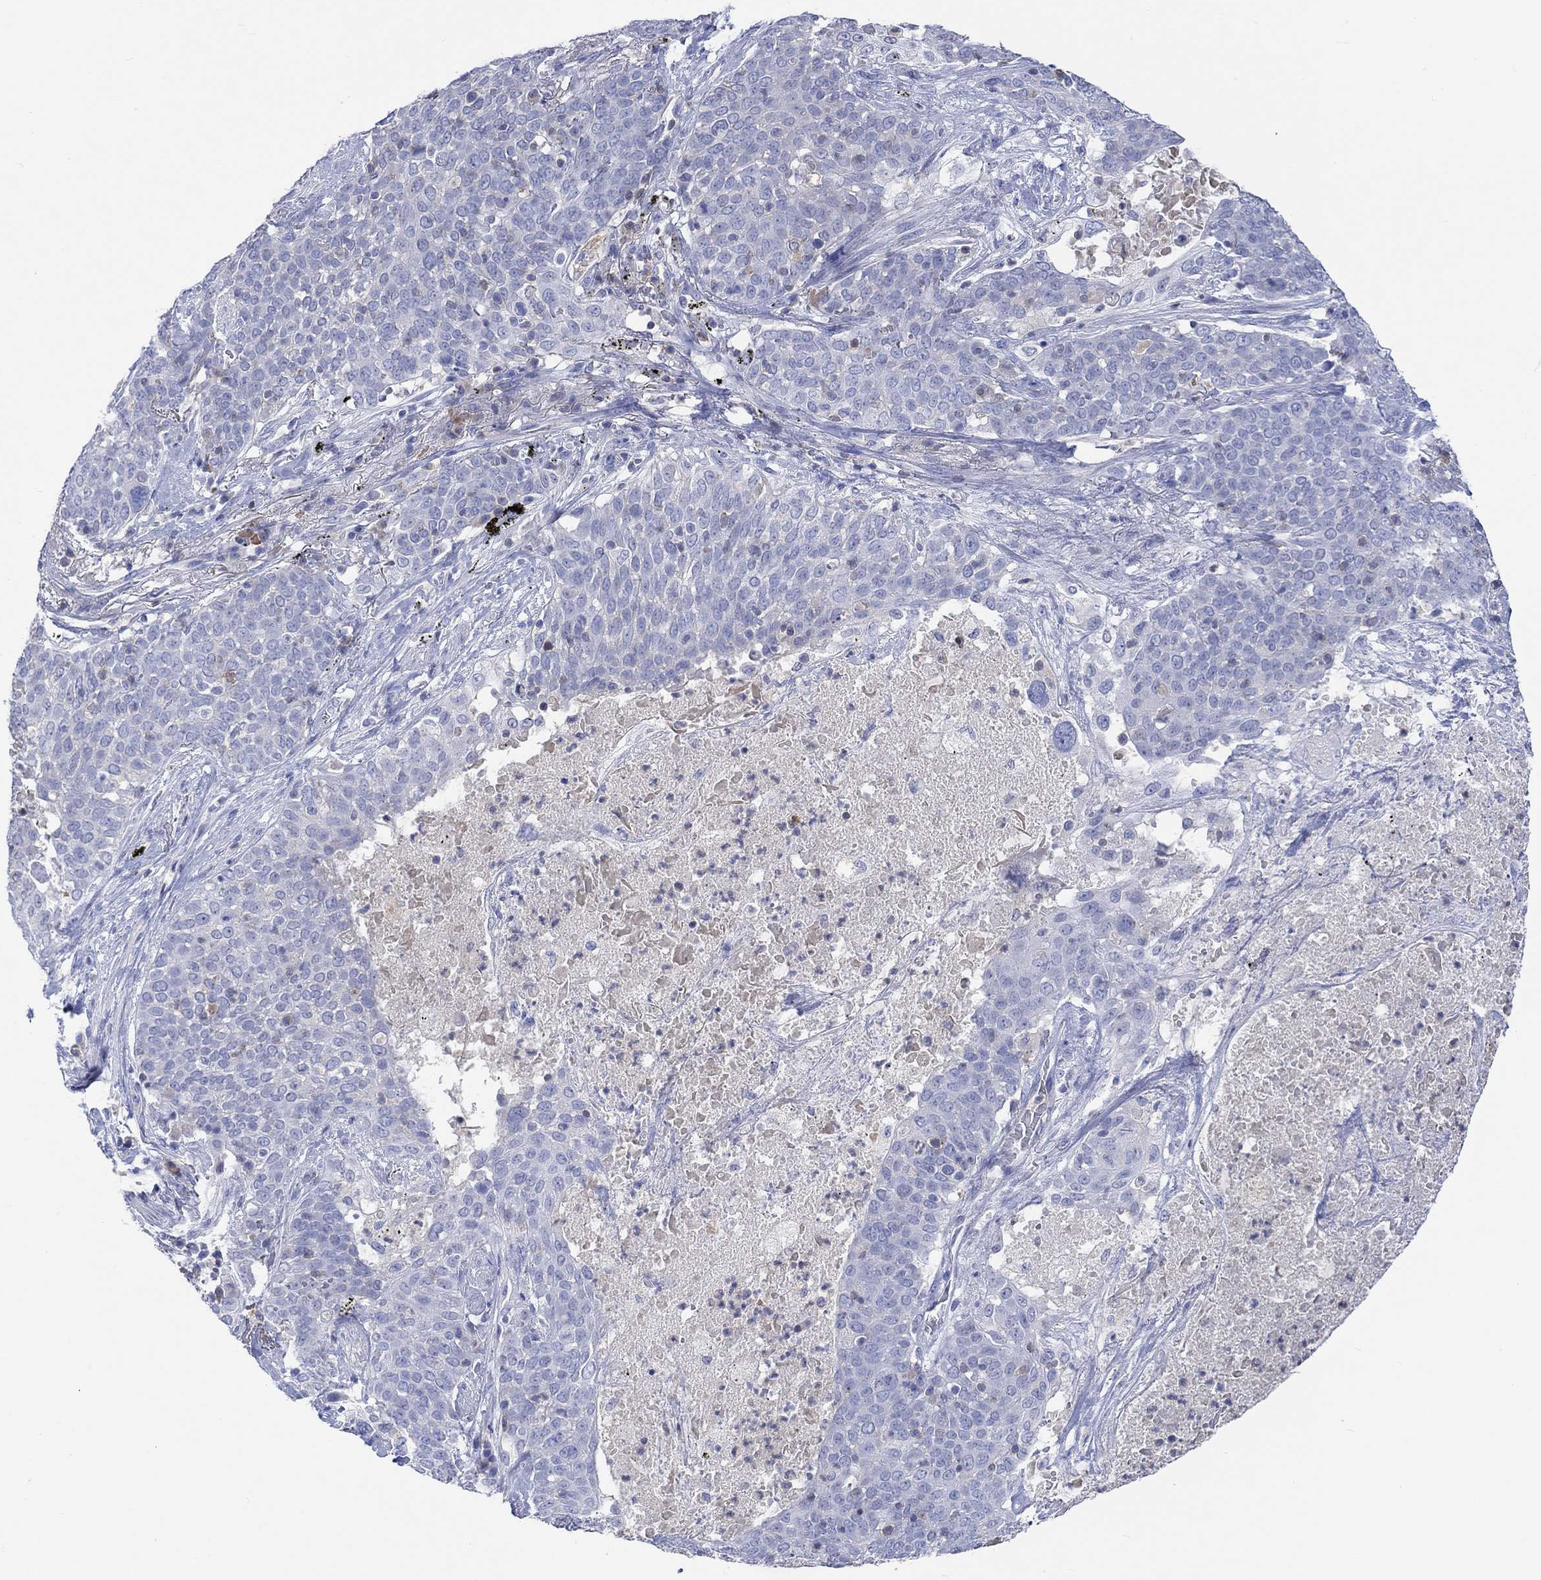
{"staining": {"intensity": "negative", "quantity": "none", "location": "none"}, "tissue": "lung cancer", "cell_type": "Tumor cells", "image_type": "cancer", "snomed": [{"axis": "morphology", "description": "Squamous cell carcinoma, NOS"}, {"axis": "topography", "description": "Lung"}], "caption": "DAB immunohistochemical staining of human lung cancer displays no significant expression in tumor cells. The staining is performed using DAB (3,3'-diaminobenzidine) brown chromogen with nuclei counter-stained in using hematoxylin.", "gene": "GCM1", "patient": {"sex": "male", "age": 82}}